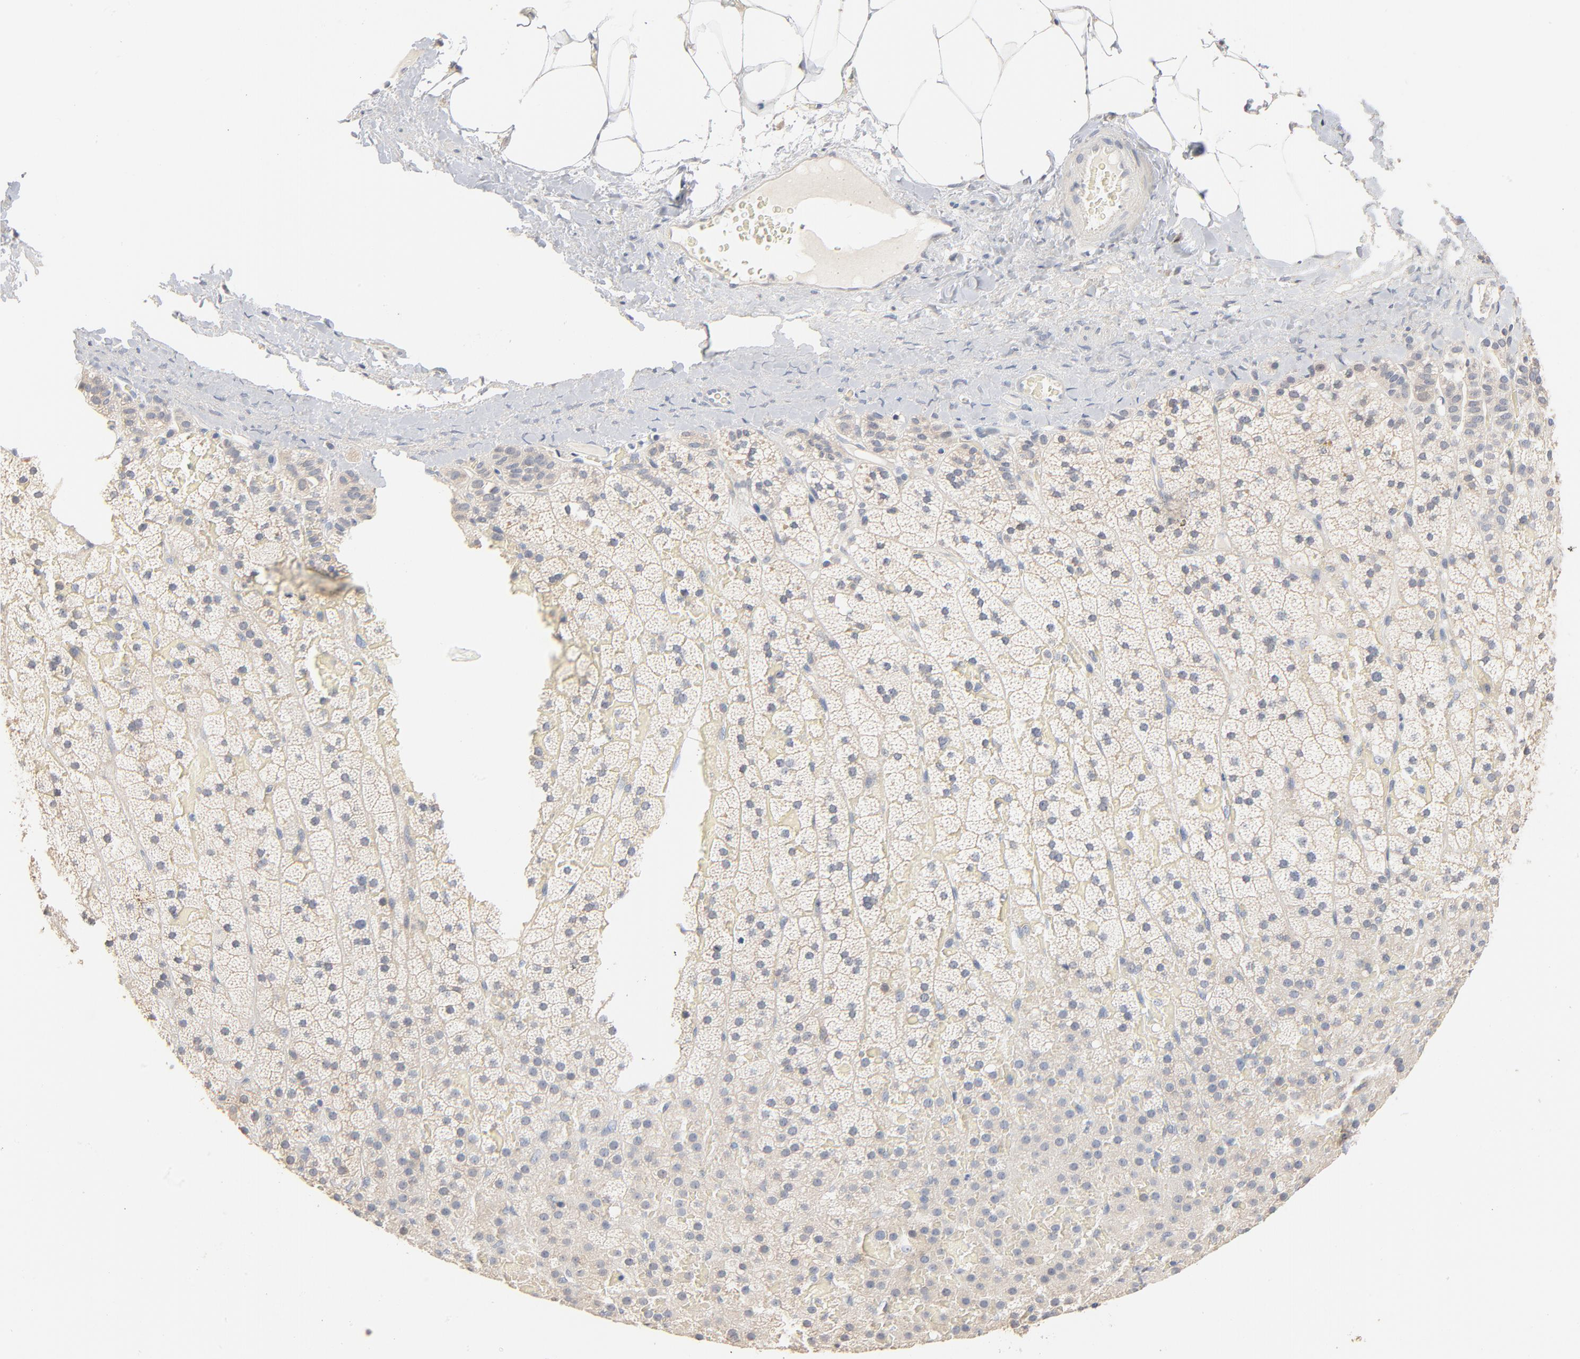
{"staining": {"intensity": "weak", "quantity": ">75%", "location": "cytoplasmic/membranous"}, "tissue": "adrenal gland", "cell_type": "Glandular cells", "image_type": "normal", "snomed": [{"axis": "morphology", "description": "Normal tissue, NOS"}, {"axis": "topography", "description": "Adrenal gland"}], "caption": "An IHC photomicrograph of unremarkable tissue is shown. Protein staining in brown labels weak cytoplasmic/membranous positivity in adrenal gland within glandular cells.", "gene": "ZDHHC8", "patient": {"sex": "male", "age": 35}}